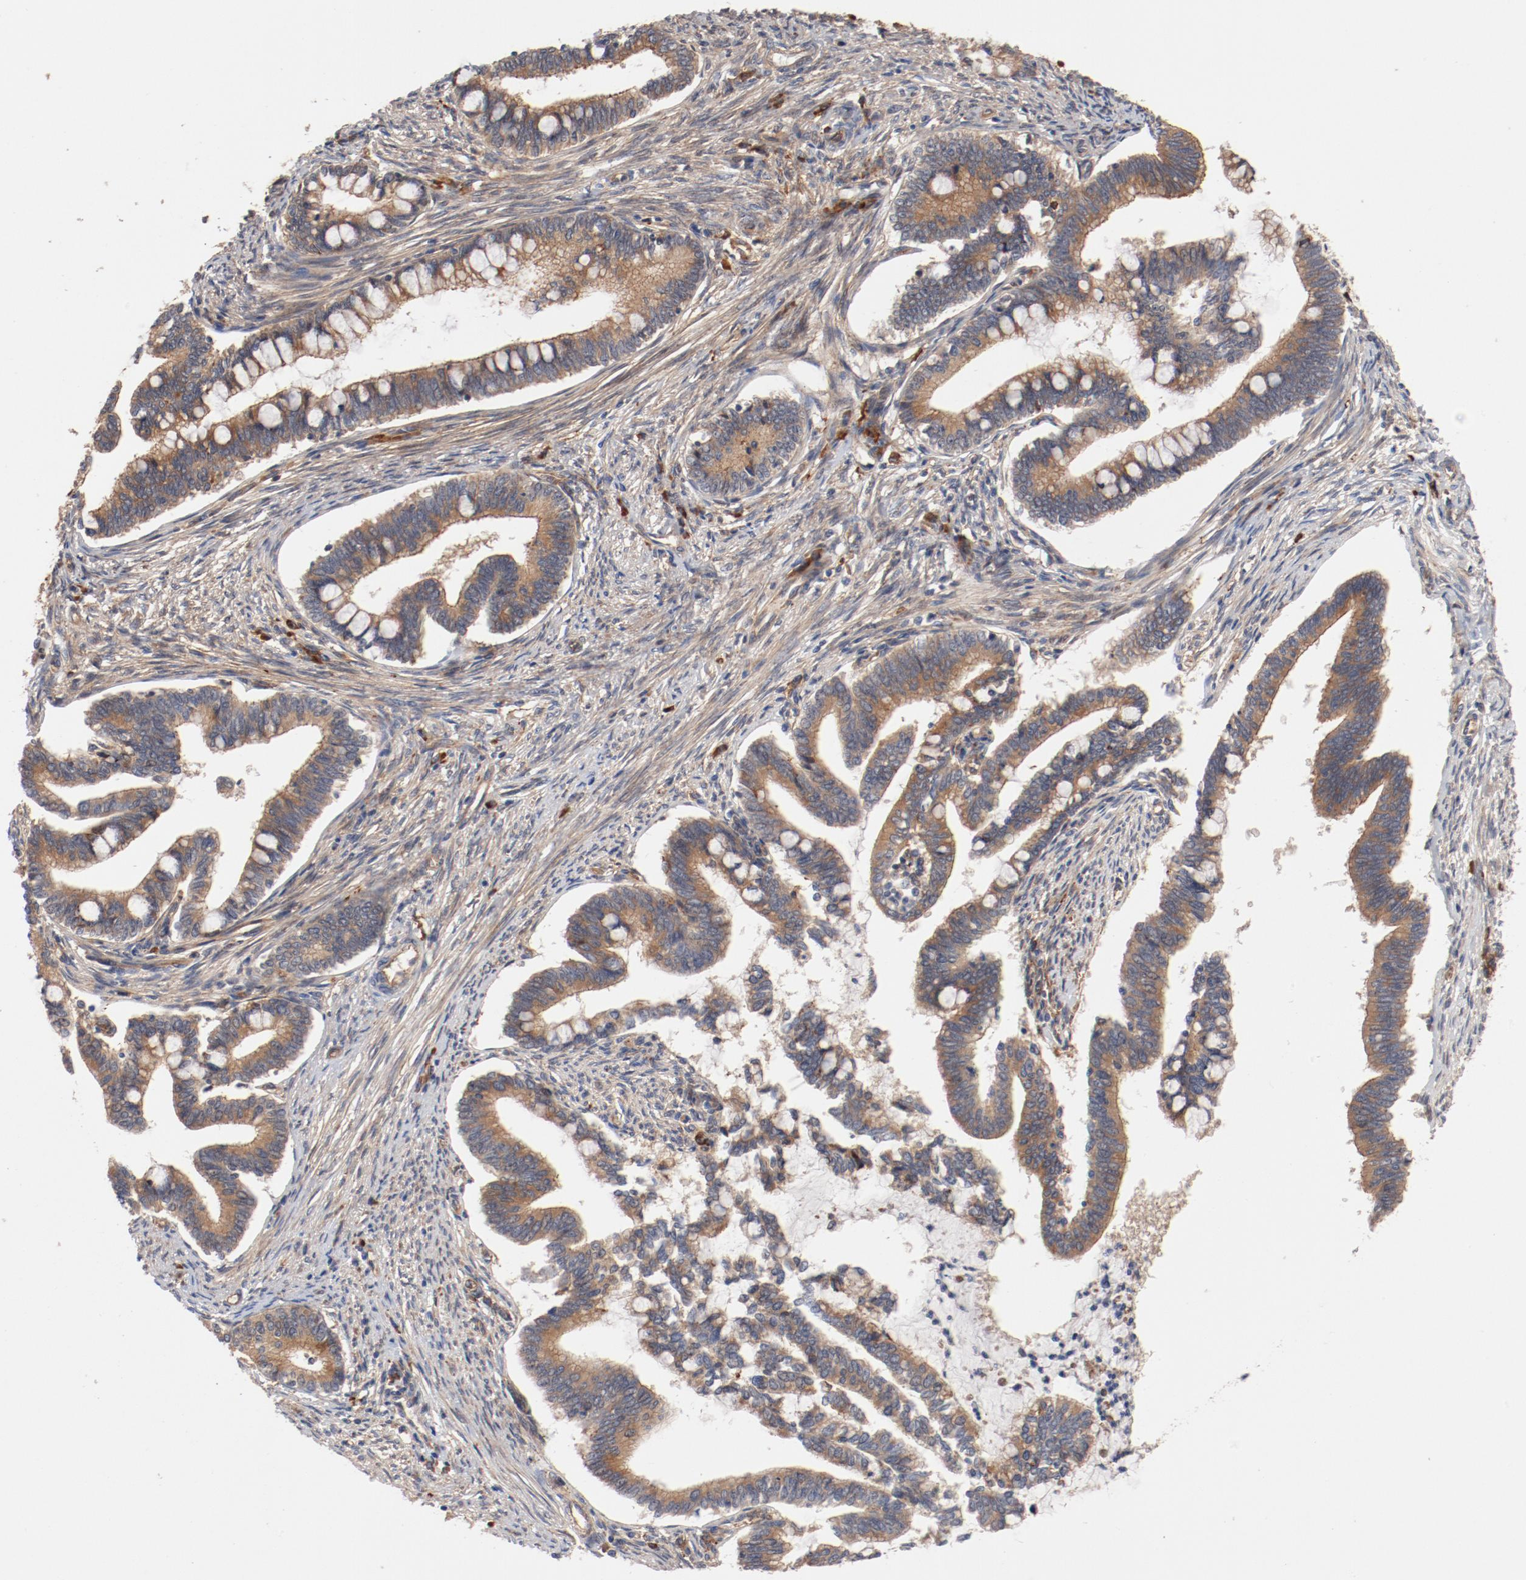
{"staining": {"intensity": "moderate", "quantity": ">75%", "location": "cytoplasmic/membranous"}, "tissue": "cervical cancer", "cell_type": "Tumor cells", "image_type": "cancer", "snomed": [{"axis": "morphology", "description": "Adenocarcinoma, NOS"}, {"axis": "topography", "description": "Cervix"}], "caption": "Immunohistochemical staining of cervical cancer (adenocarcinoma) shows moderate cytoplasmic/membranous protein staining in about >75% of tumor cells.", "gene": "PITPNM2", "patient": {"sex": "female", "age": 36}}